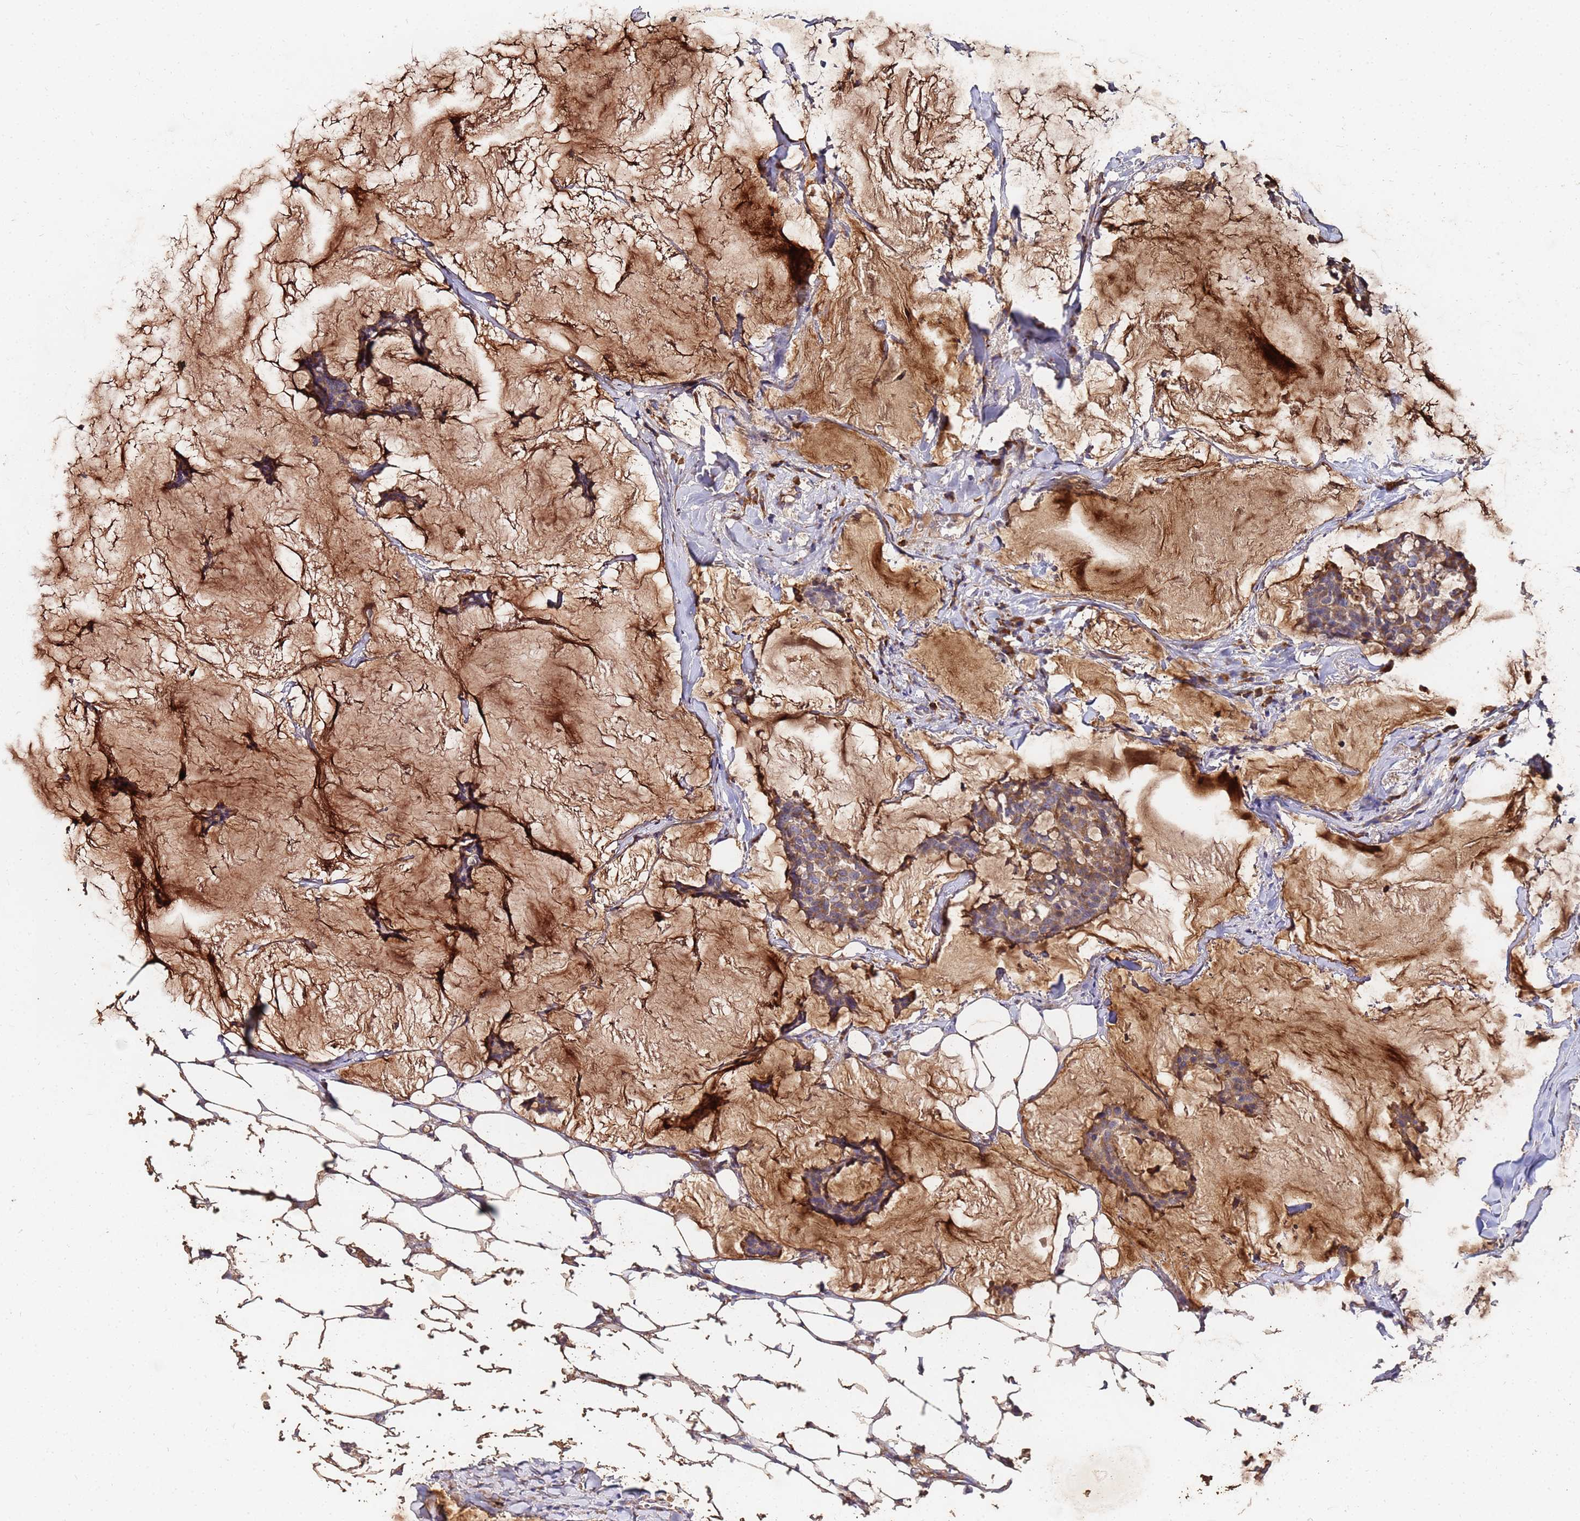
{"staining": {"intensity": "moderate", "quantity": "25%-75%", "location": "cytoplasmic/membranous"}, "tissue": "breast cancer", "cell_type": "Tumor cells", "image_type": "cancer", "snomed": [{"axis": "morphology", "description": "Duct carcinoma"}, {"axis": "topography", "description": "Breast"}], "caption": "Human breast cancer stained with a protein marker reveals moderate staining in tumor cells.", "gene": "POM121", "patient": {"sex": "female", "age": 93}}